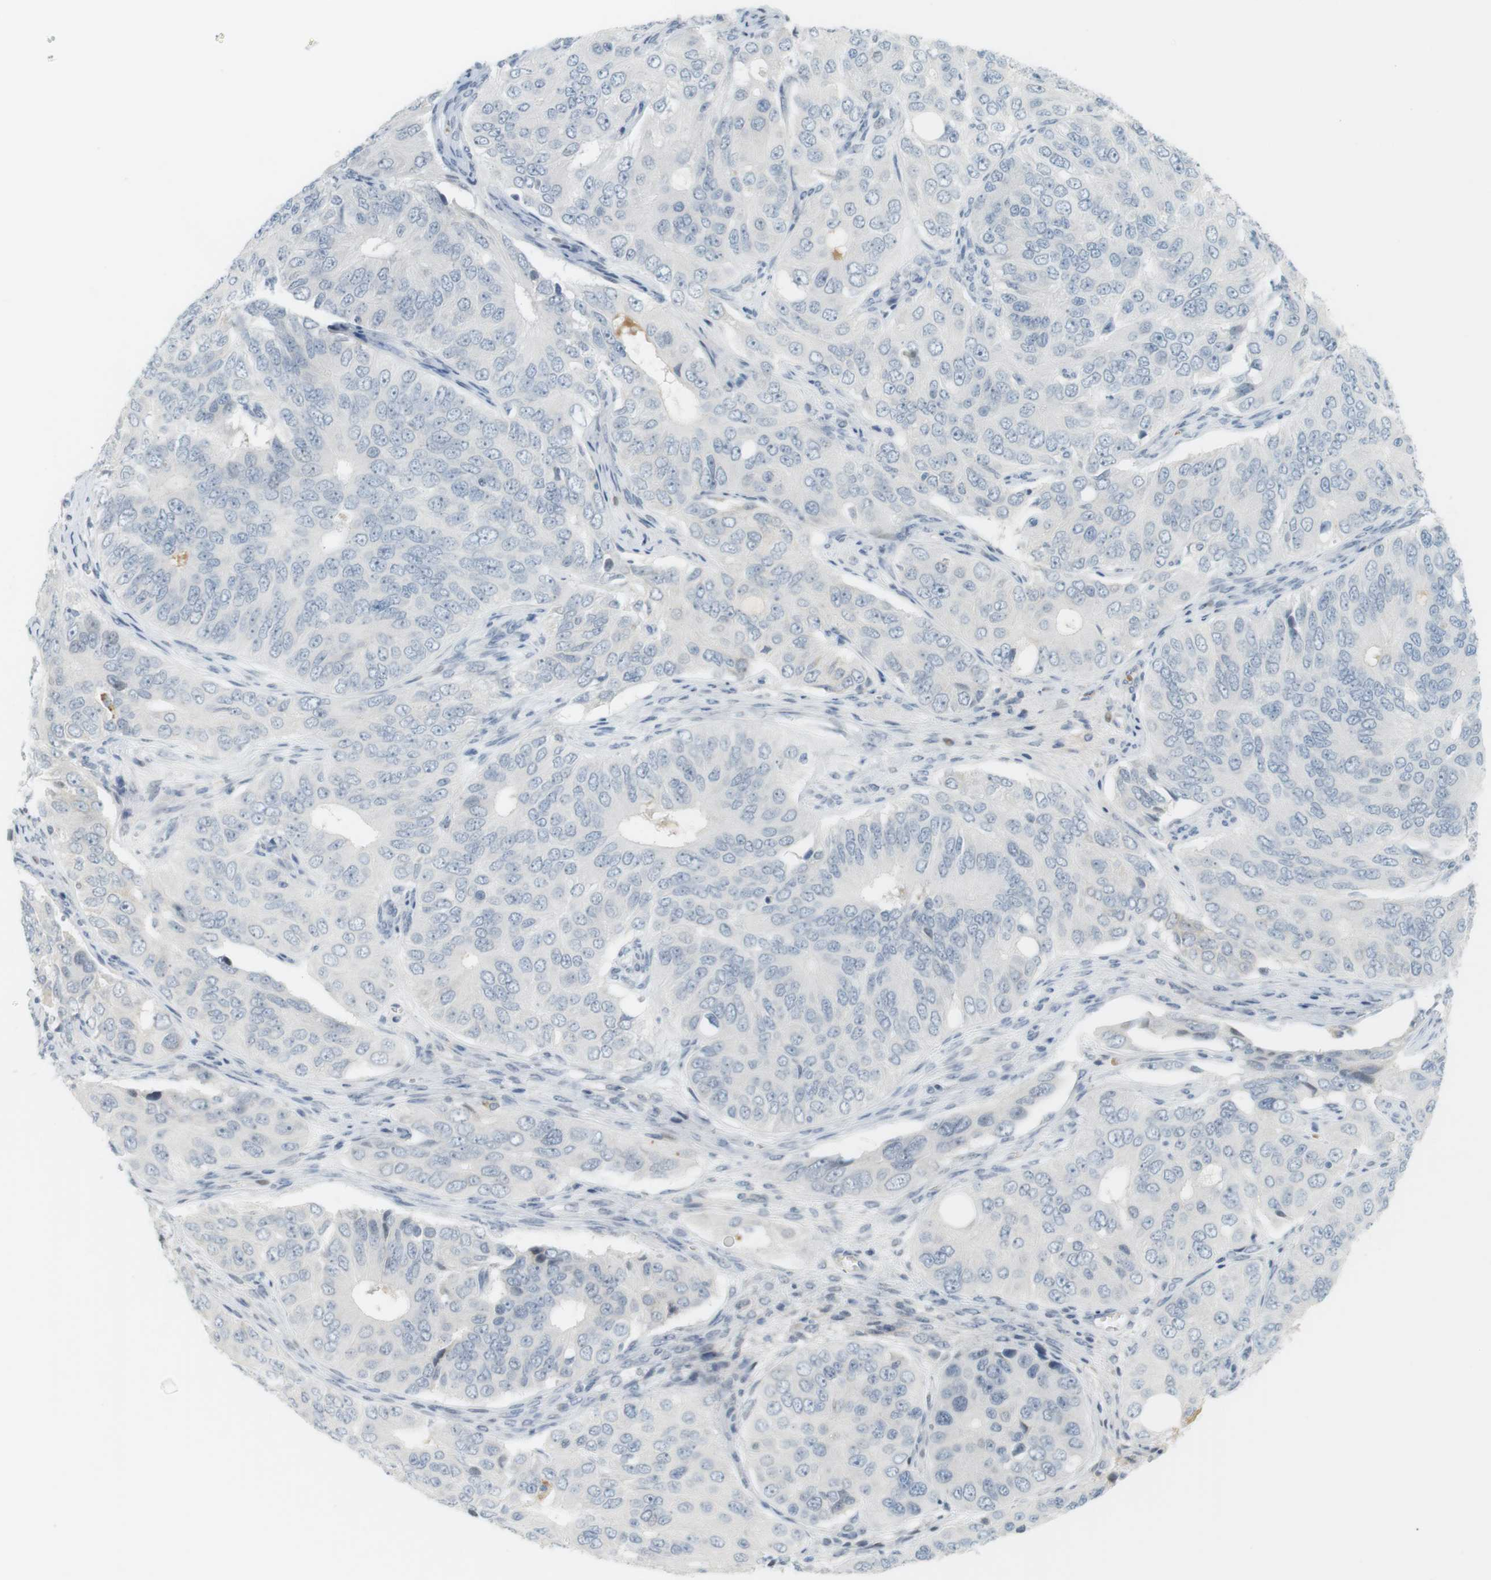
{"staining": {"intensity": "negative", "quantity": "none", "location": "none"}, "tissue": "ovarian cancer", "cell_type": "Tumor cells", "image_type": "cancer", "snomed": [{"axis": "morphology", "description": "Carcinoma, endometroid"}, {"axis": "topography", "description": "Ovary"}], "caption": "The immunohistochemistry image has no significant expression in tumor cells of ovarian endometroid carcinoma tissue.", "gene": "DMC1", "patient": {"sex": "female", "age": 51}}